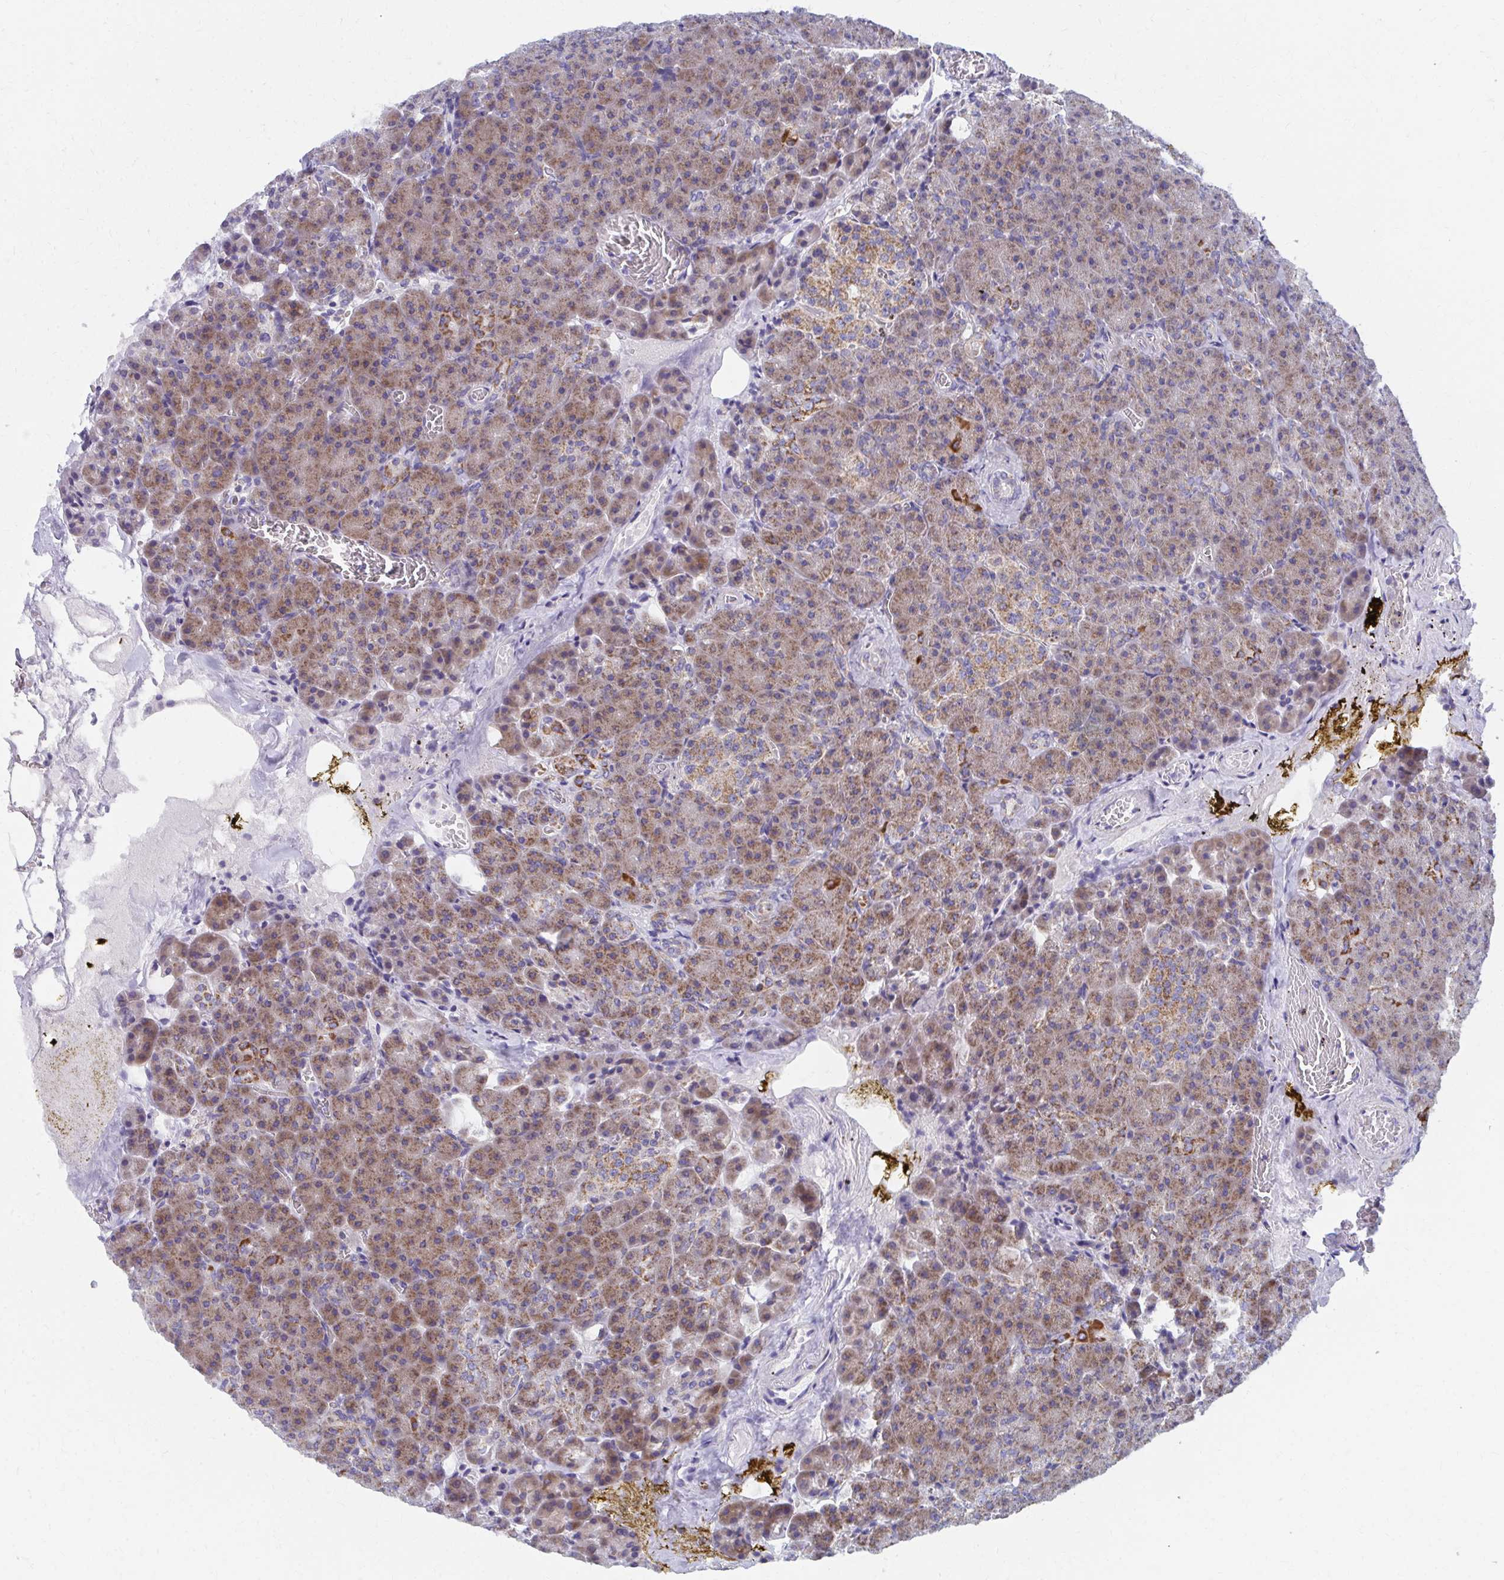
{"staining": {"intensity": "moderate", "quantity": "25%-75%", "location": "cytoplasmic/membranous"}, "tissue": "pancreas", "cell_type": "Exocrine glandular cells", "image_type": "normal", "snomed": [{"axis": "morphology", "description": "Normal tissue, NOS"}, {"axis": "topography", "description": "Pancreas"}], "caption": "Immunohistochemical staining of unremarkable pancreas exhibits 25%-75% levels of moderate cytoplasmic/membranous protein expression in approximately 25%-75% of exocrine glandular cells.", "gene": "RCC1L", "patient": {"sex": "female", "age": 74}}